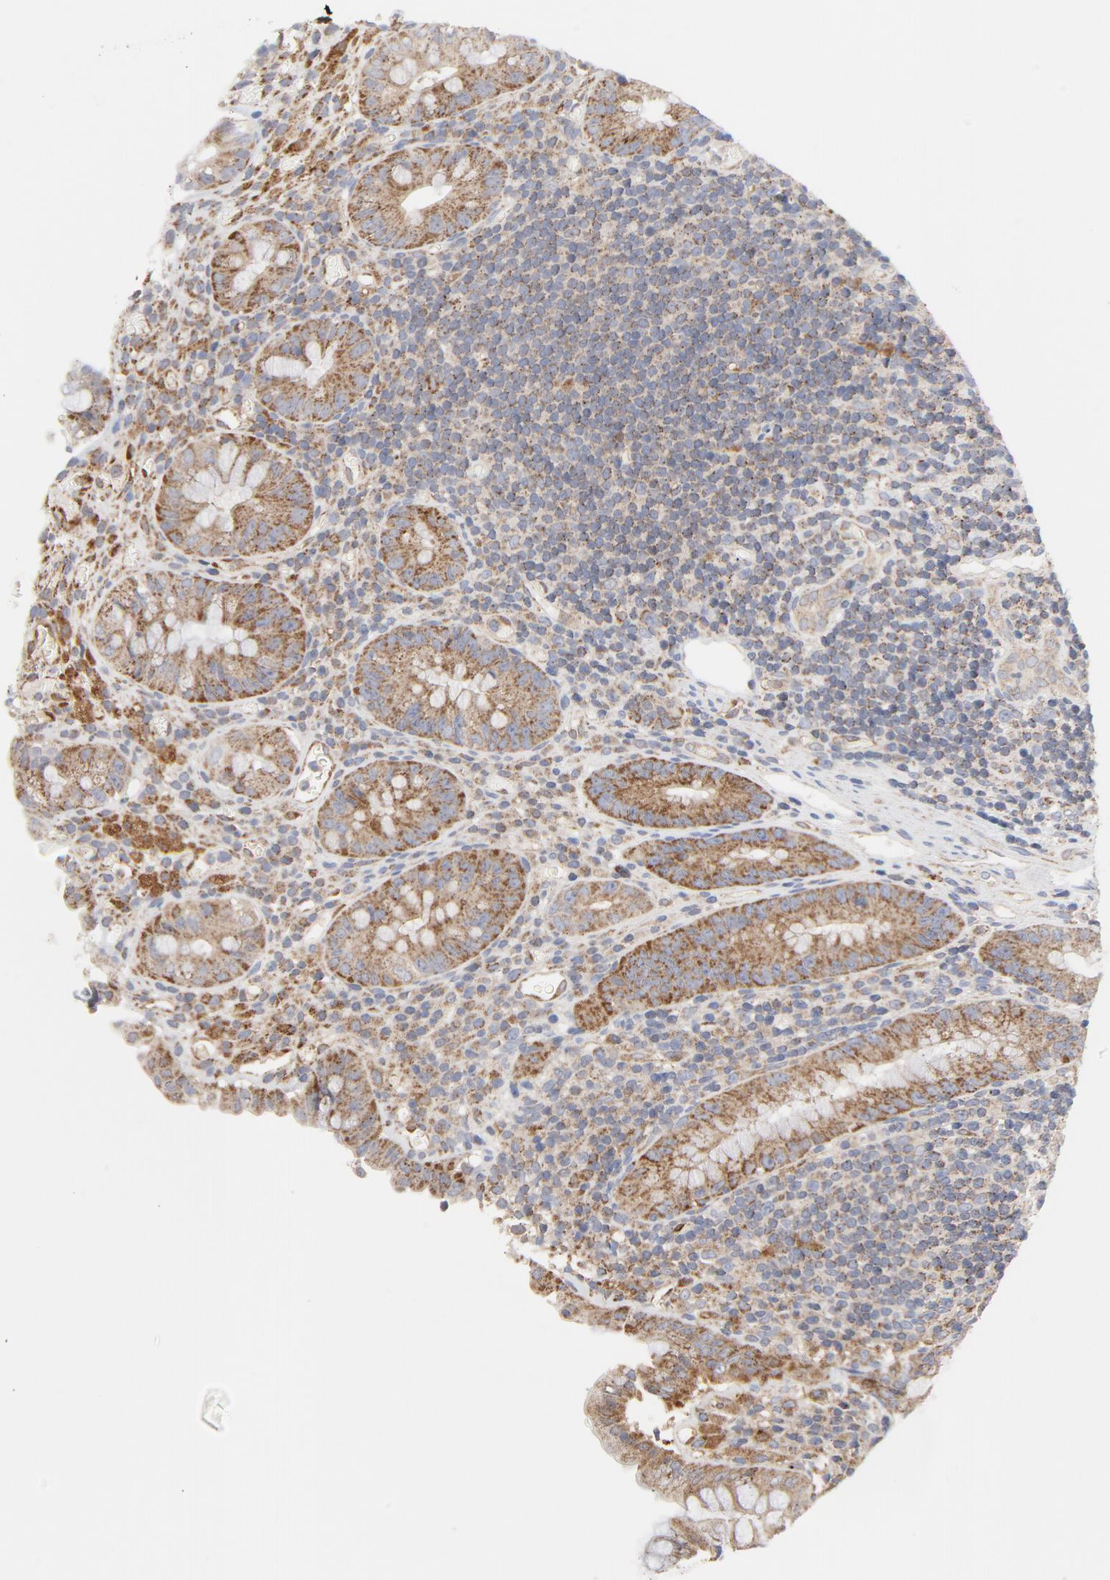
{"staining": {"intensity": "weak", "quantity": ">75%", "location": "cytoplasmic/membranous"}, "tissue": "colon", "cell_type": "Endothelial cells", "image_type": "normal", "snomed": [{"axis": "morphology", "description": "Normal tissue, NOS"}, {"axis": "topography", "description": "Colon"}], "caption": "Brown immunohistochemical staining in unremarkable colon exhibits weak cytoplasmic/membranous staining in about >75% of endothelial cells. The staining was performed using DAB (3,3'-diaminobenzidine) to visualize the protein expression in brown, while the nuclei were stained in blue with hematoxylin (Magnification: 20x).", "gene": "RAPGEF4", "patient": {"sex": "female", "age": 46}}